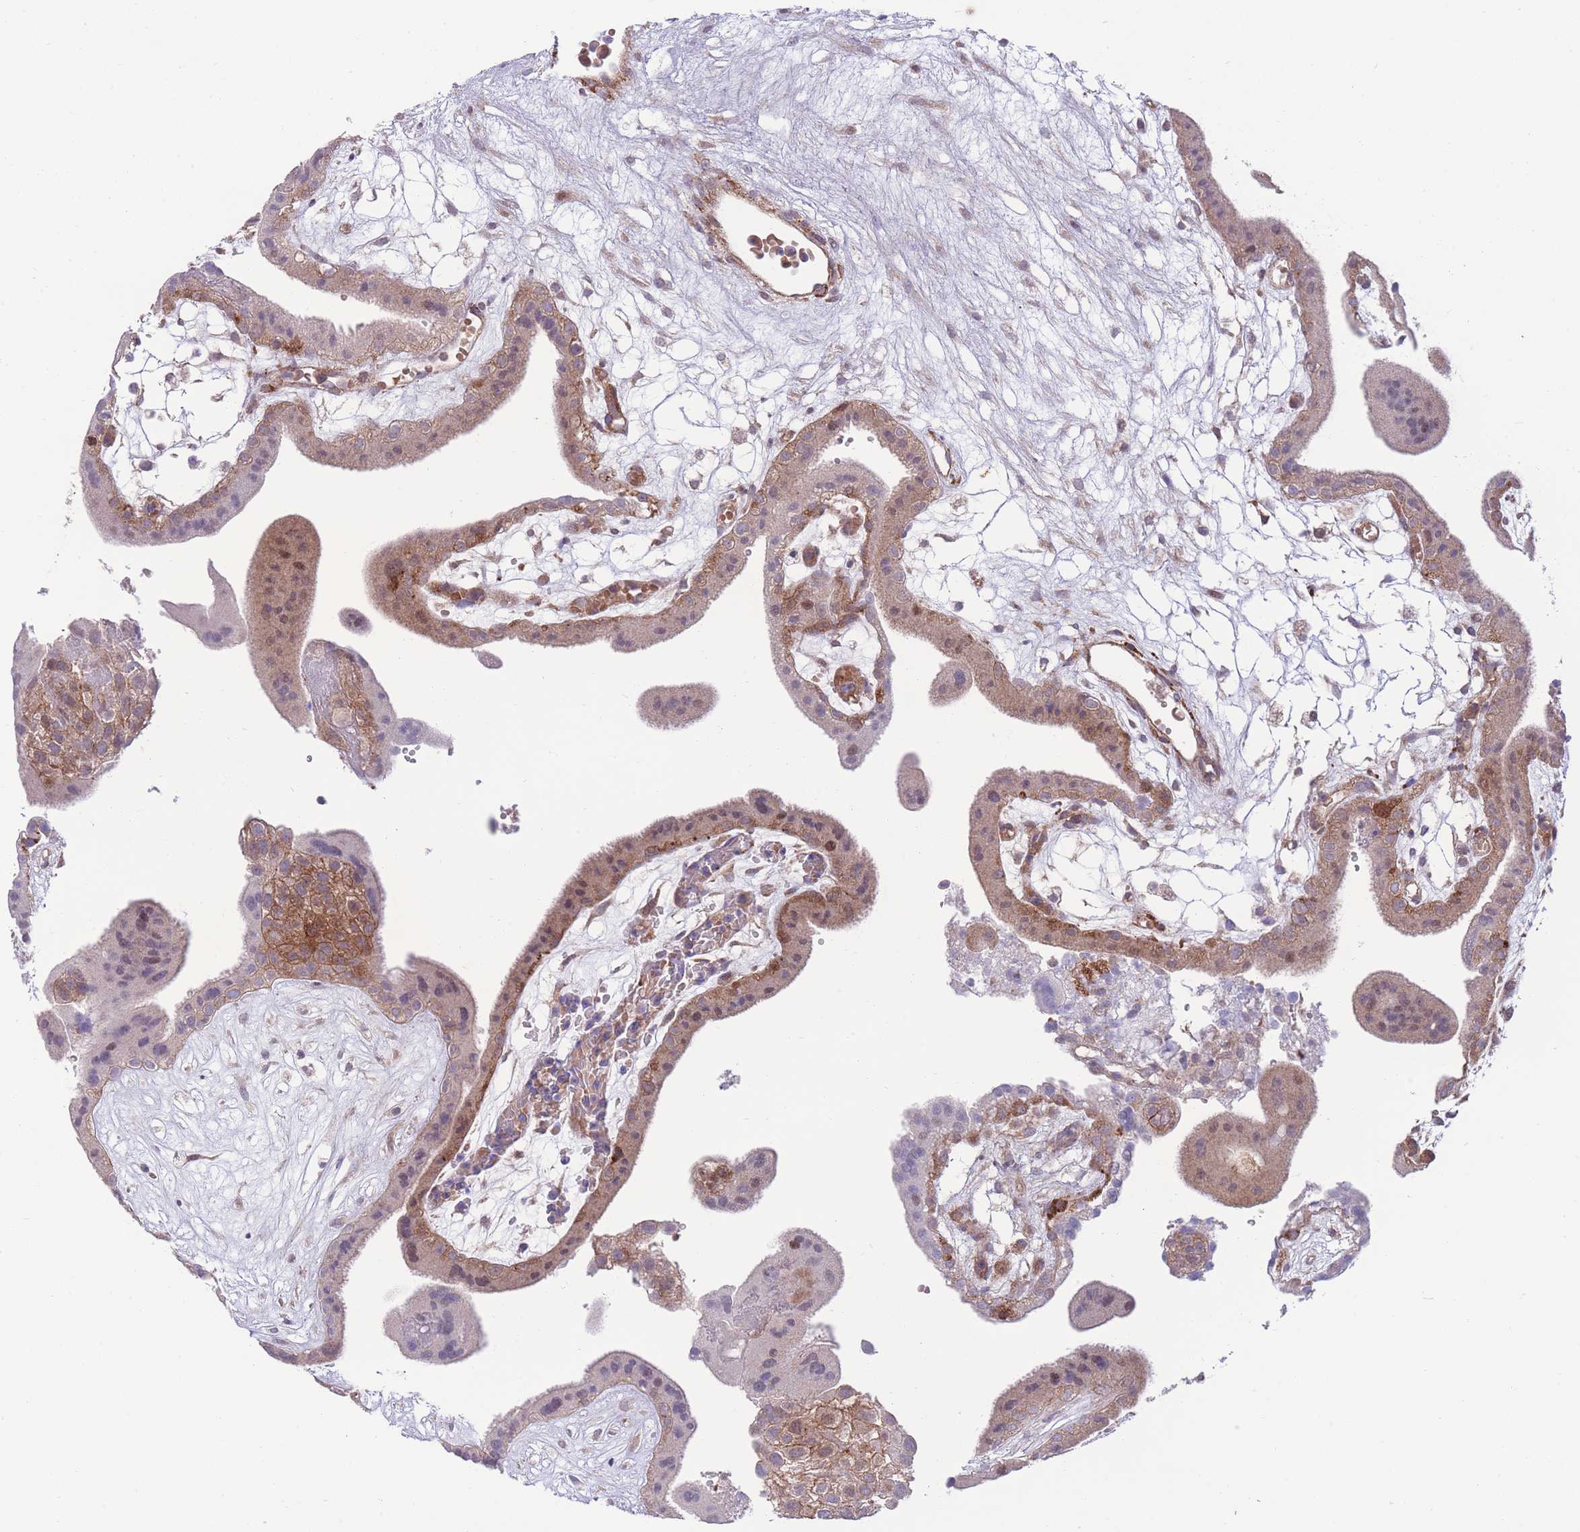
{"staining": {"intensity": "moderate", "quantity": ">75%", "location": "cytoplasmic/membranous"}, "tissue": "placenta", "cell_type": "Decidual cells", "image_type": "normal", "snomed": [{"axis": "morphology", "description": "Normal tissue, NOS"}, {"axis": "topography", "description": "Placenta"}], "caption": "High-magnification brightfield microscopy of unremarkable placenta stained with DAB (3,3'-diaminobenzidine) (brown) and counterstained with hematoxylin (blue). decidual cells exhibit moderate cytoplasmic/membranous positivity is seen in about>75% of cells.", "gene": "RIC8A", "patient": {"sex": "female", "age": 18}}